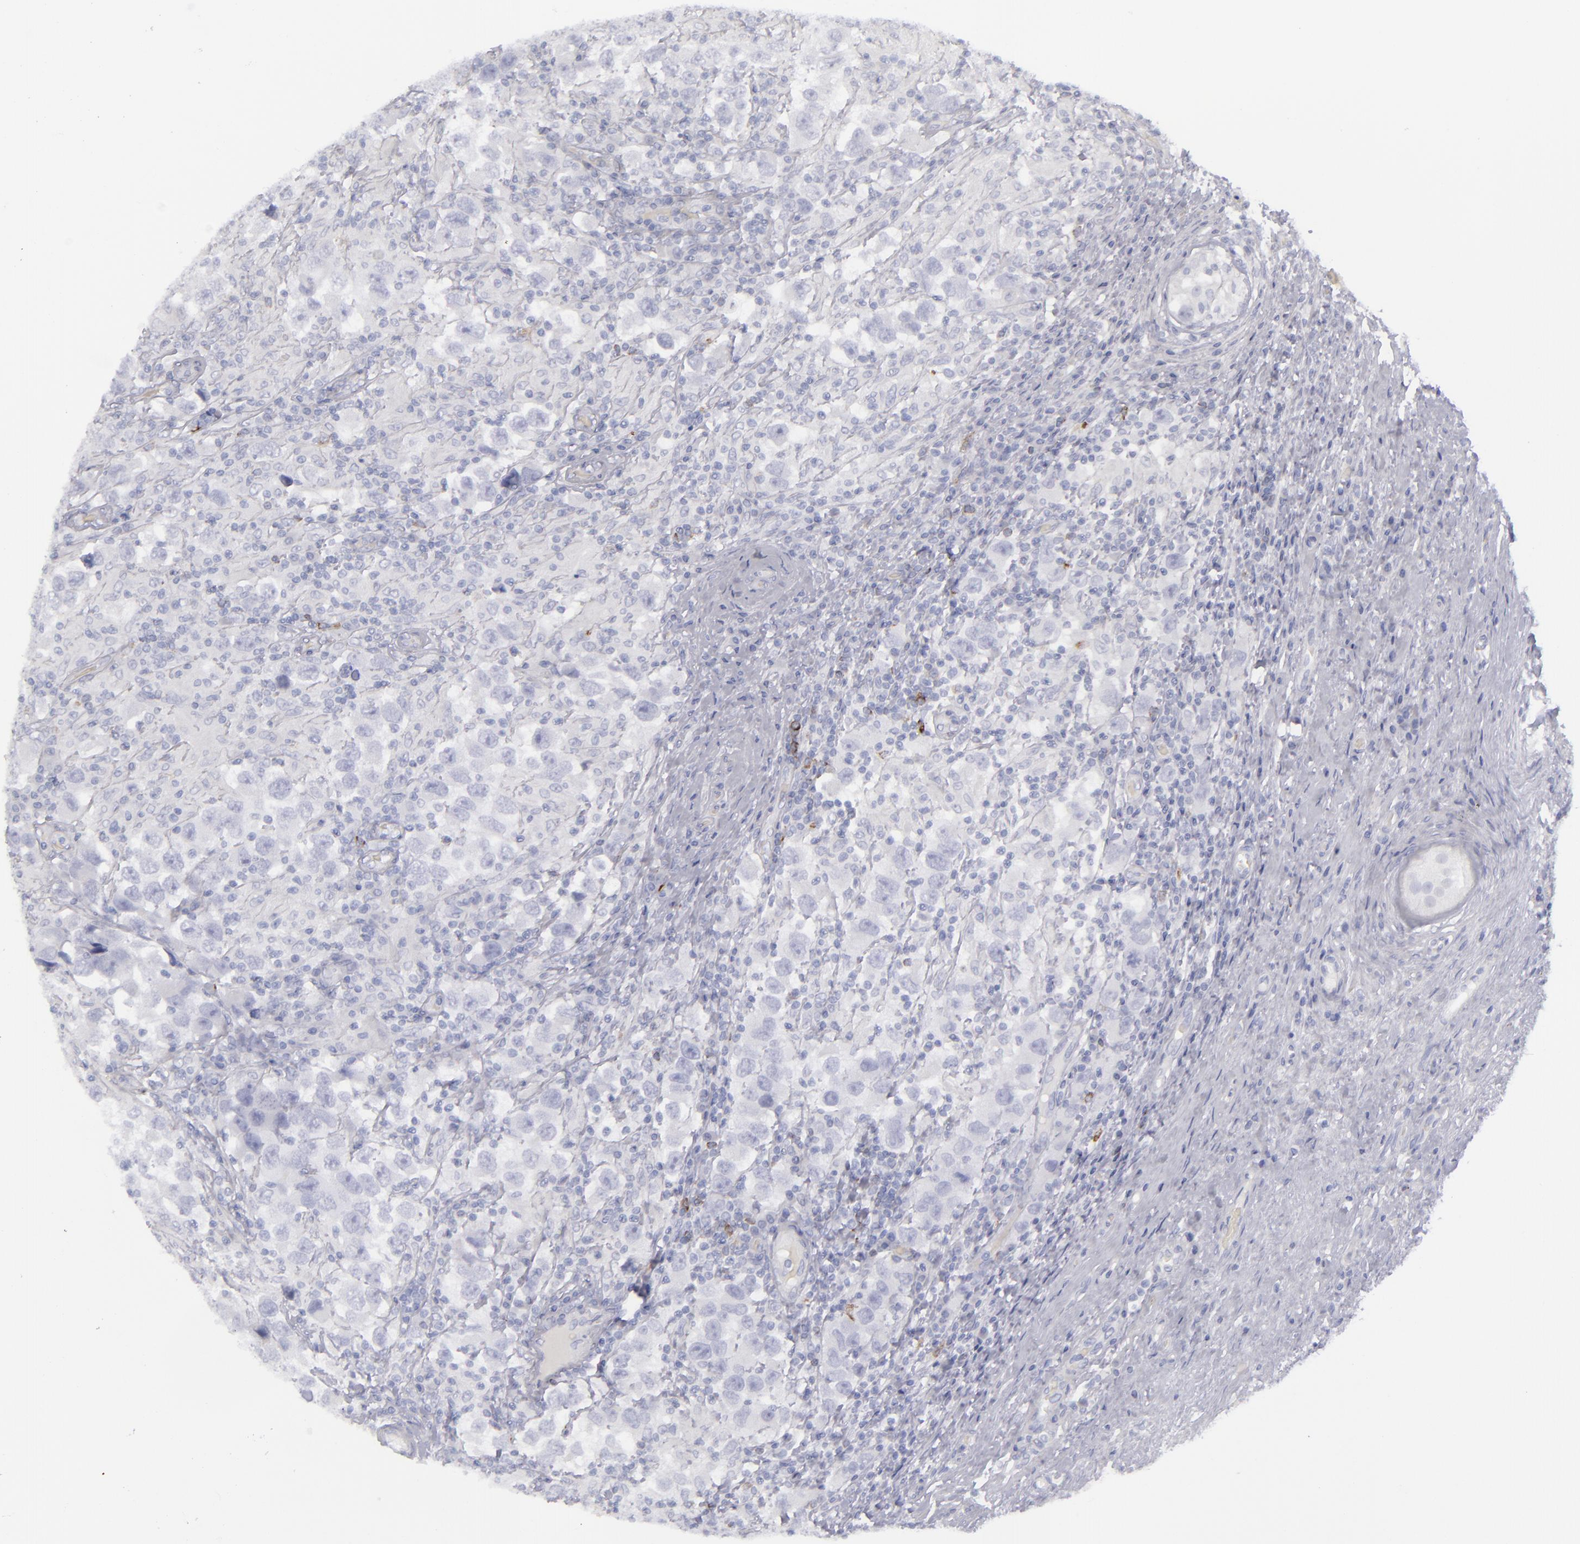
{"staining": {"intensity": "negative", "quantity": "none", "location": "none"}, "tissue": "testis cancer", "cell_type": "Tumor cells", "image_type": "cancer", "snomed": [{"axis": "morphology", "description": "Carcinoma, Embryonal, NOS"}, {"axis": "topography", "description": "Testis"}], "caption": "Immunohistochemistry (IHC) photomicrograph of human testis cancer (embryonal carcinoma) stained for a protein (brown), which reveals no positivity in tumor cells. The staining is performed using DAB (3,3'-diaminobenzidine) brown chromogen with nuclei counter-stained in using hematoxylin.", "gene": "CD22", "patient": {"sex": "male", "age": 21}}